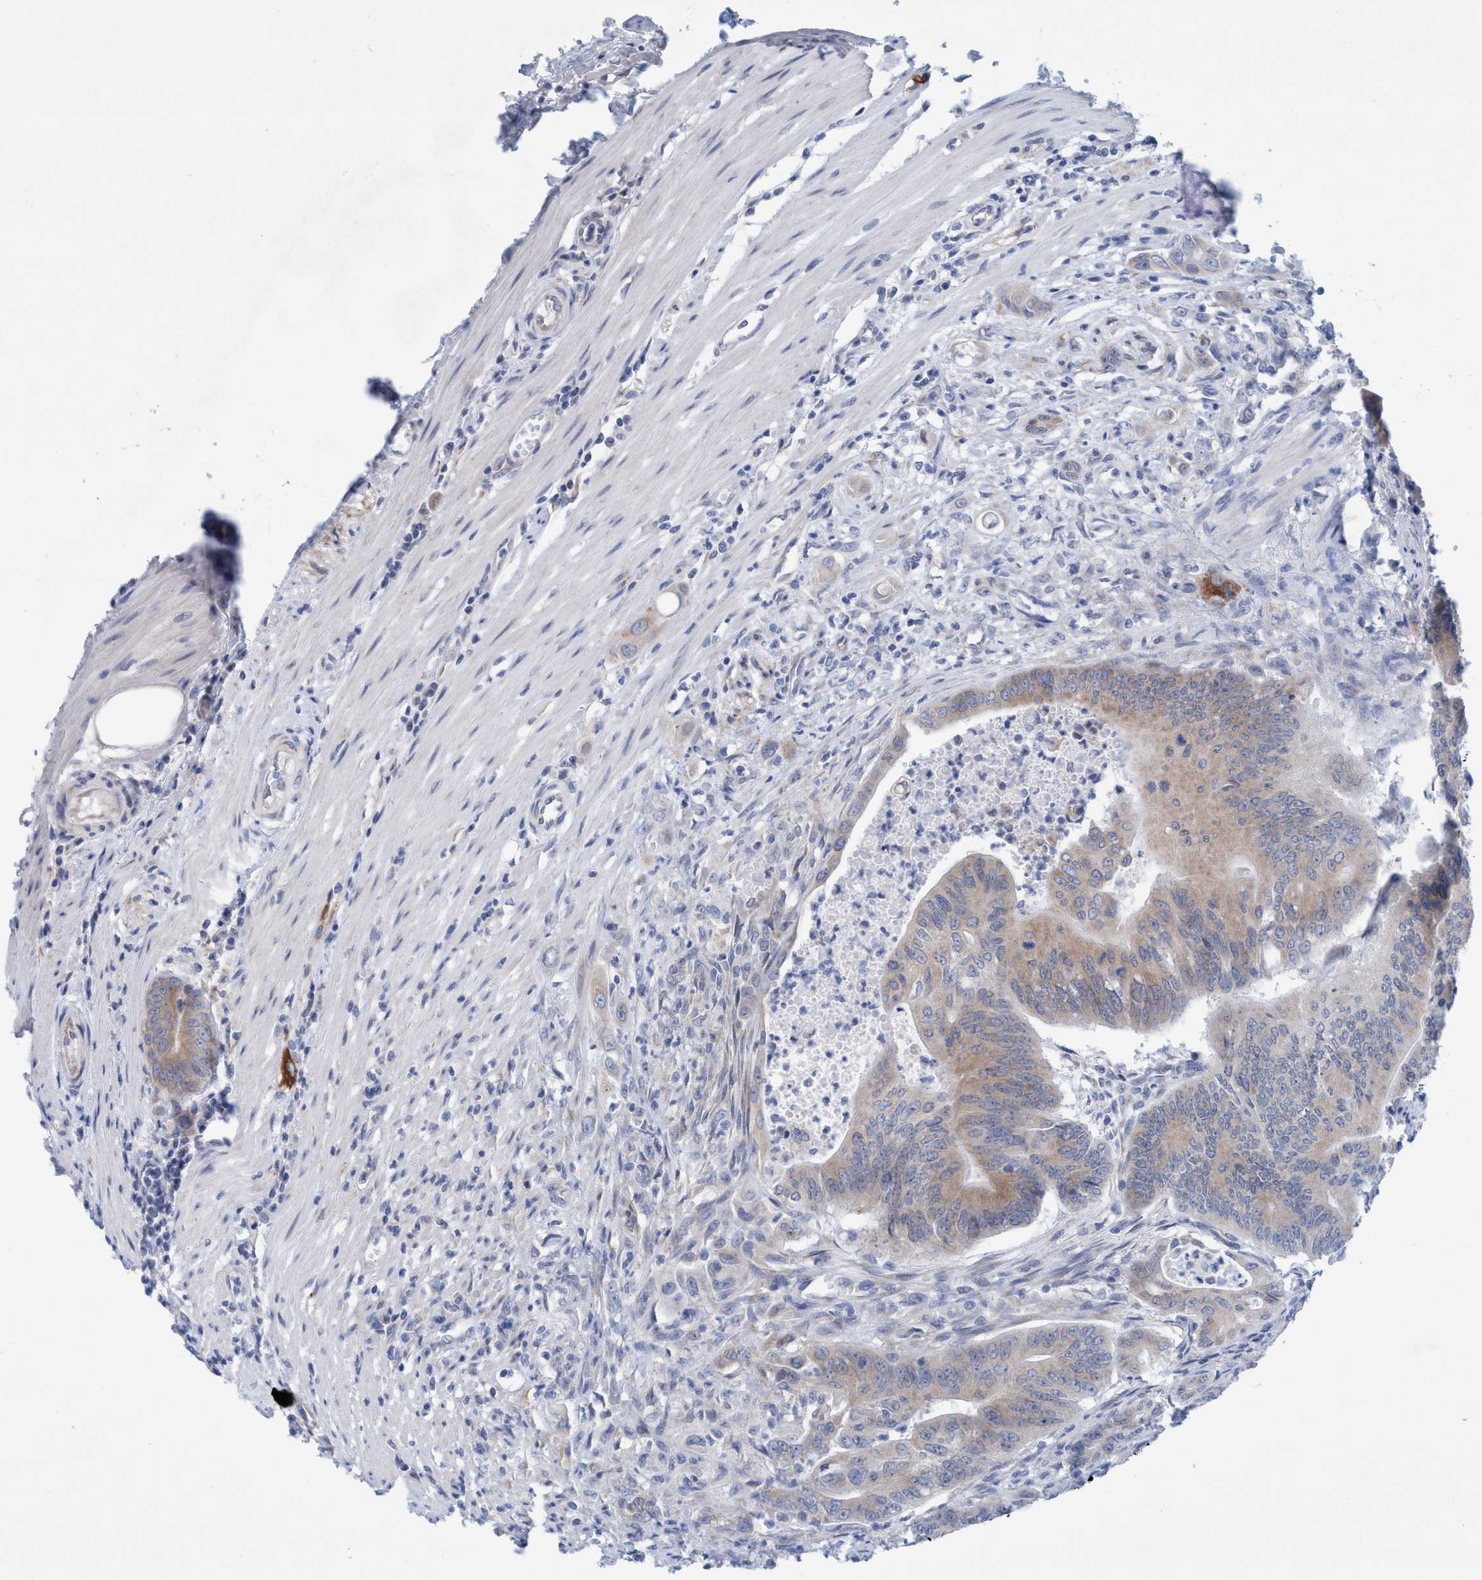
{"staining": {"intensity": "weak", "quantity": "25%-75%", "location": "cytoplasmic/membranous"}, "tissue": "colorectal cancer", "cell_type": "Tumor cells", "image_type": "cancer", "snomed": [{"axis": "morphology", "description": "Adenoma, NOS"}, {"axis": "morphology", "description": "Adenocarcinoma, NOS"}, {"axis": "topography", "description": "Colon"}], "caption": "Brown immunohistochemical staining in human colorectal cancer displays weak cytoplasmic/membranous staining in approximately 25%-75% of tumor cells. (DAB (3,3'-diaminobenzidine) IHC with brightfield microscopy, high magnification).", "gene": "RSAD1", "patient": {"sex": "male", "age": 79}}